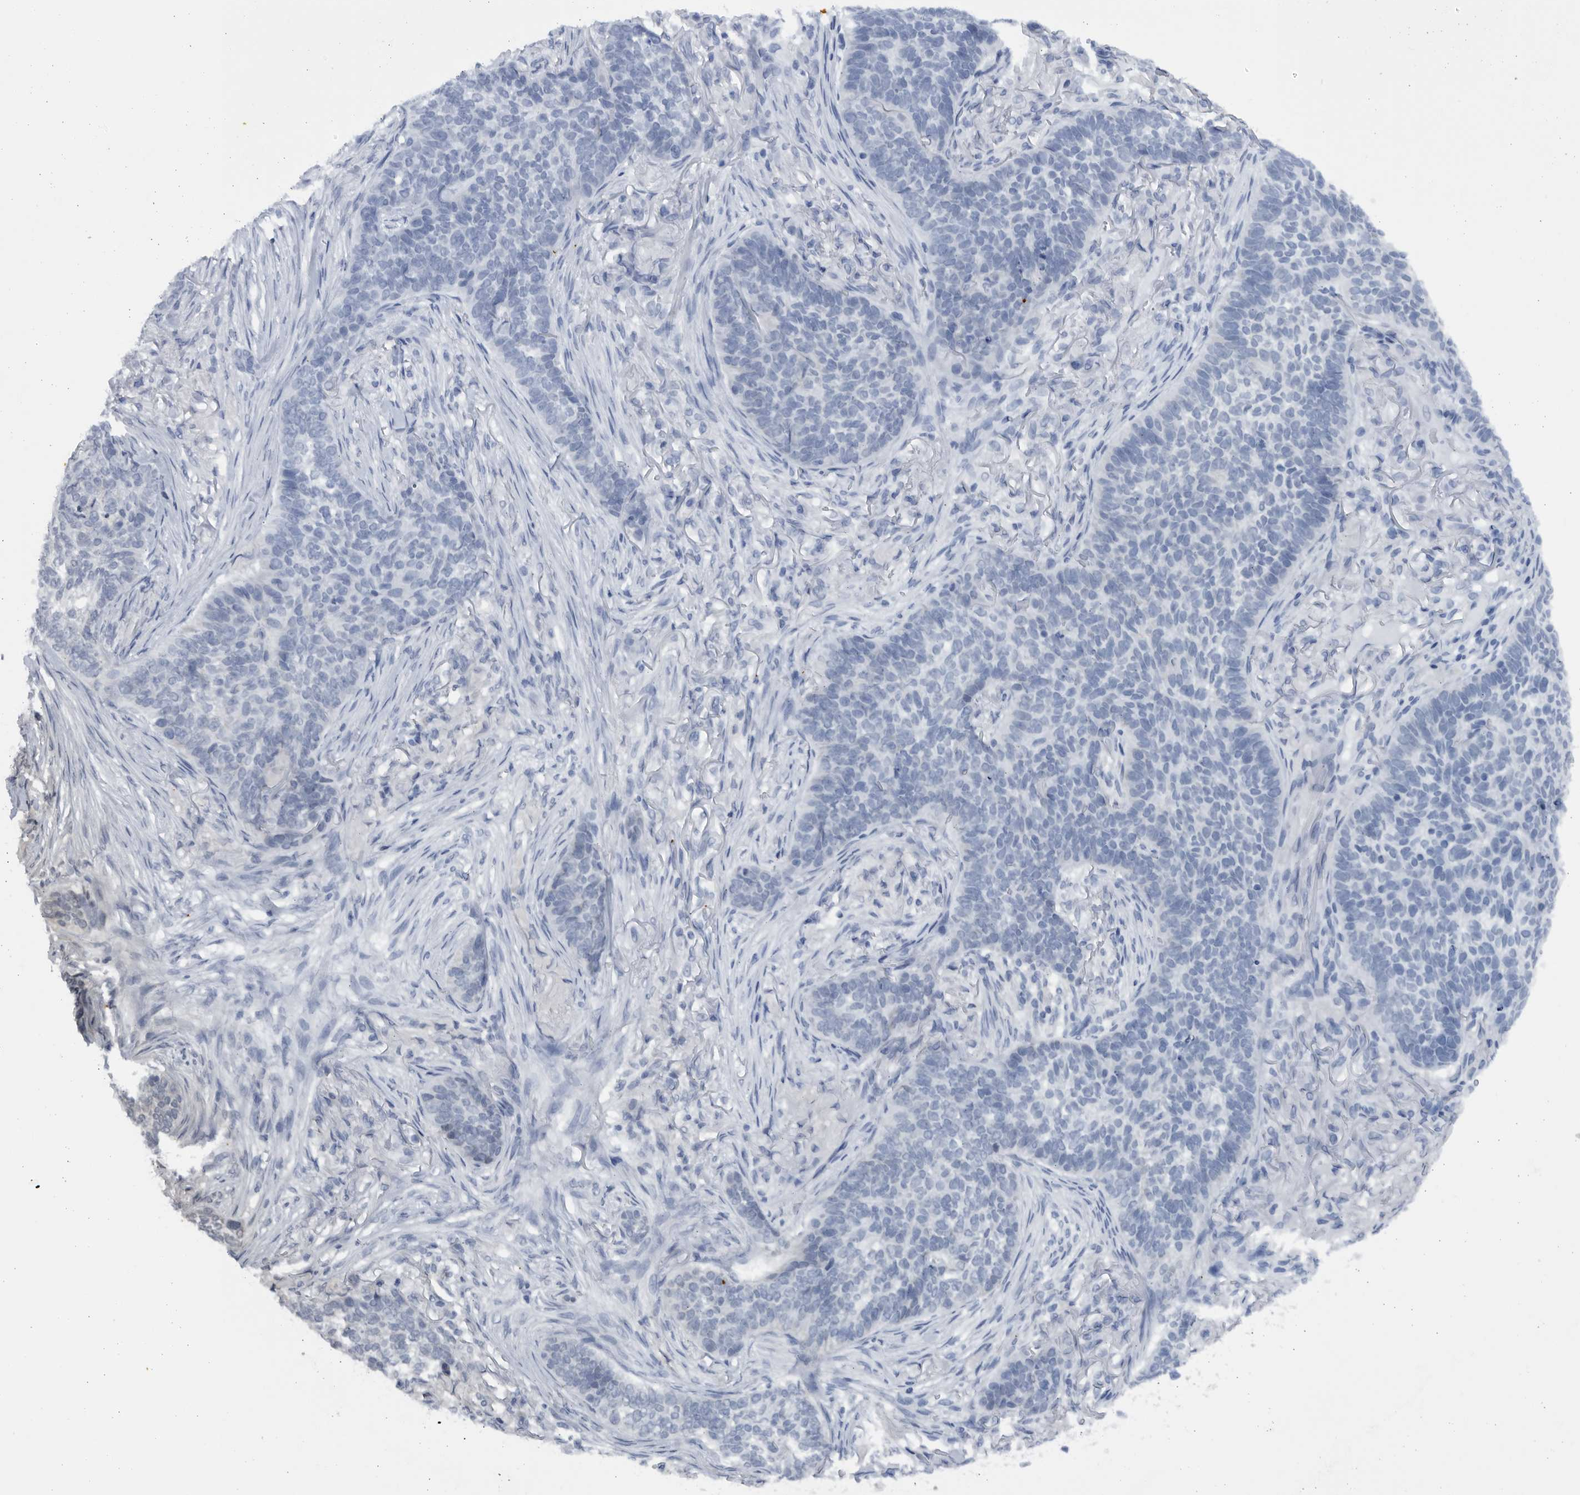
{"staining": {"intensity": "weak", "quantity": "<25%", "location": "cytoplasmic/membranous"}, "tissue": "skin cancer", "cell_type": "Tumor cells", "image_type": "cancer", "snomed": [{"axis": "morphology", "description": "Basal cell carcinoma"}, {"axis": "topography", "description": "Skin"}], "caption": "This is an immunohistochemistry photomicrograph of human skin cancer (basal cell carcinoma). There is no positivity in tumor cells.", "gene": "SLC25A22", "patient": {"sex": "male", "age": 85}}